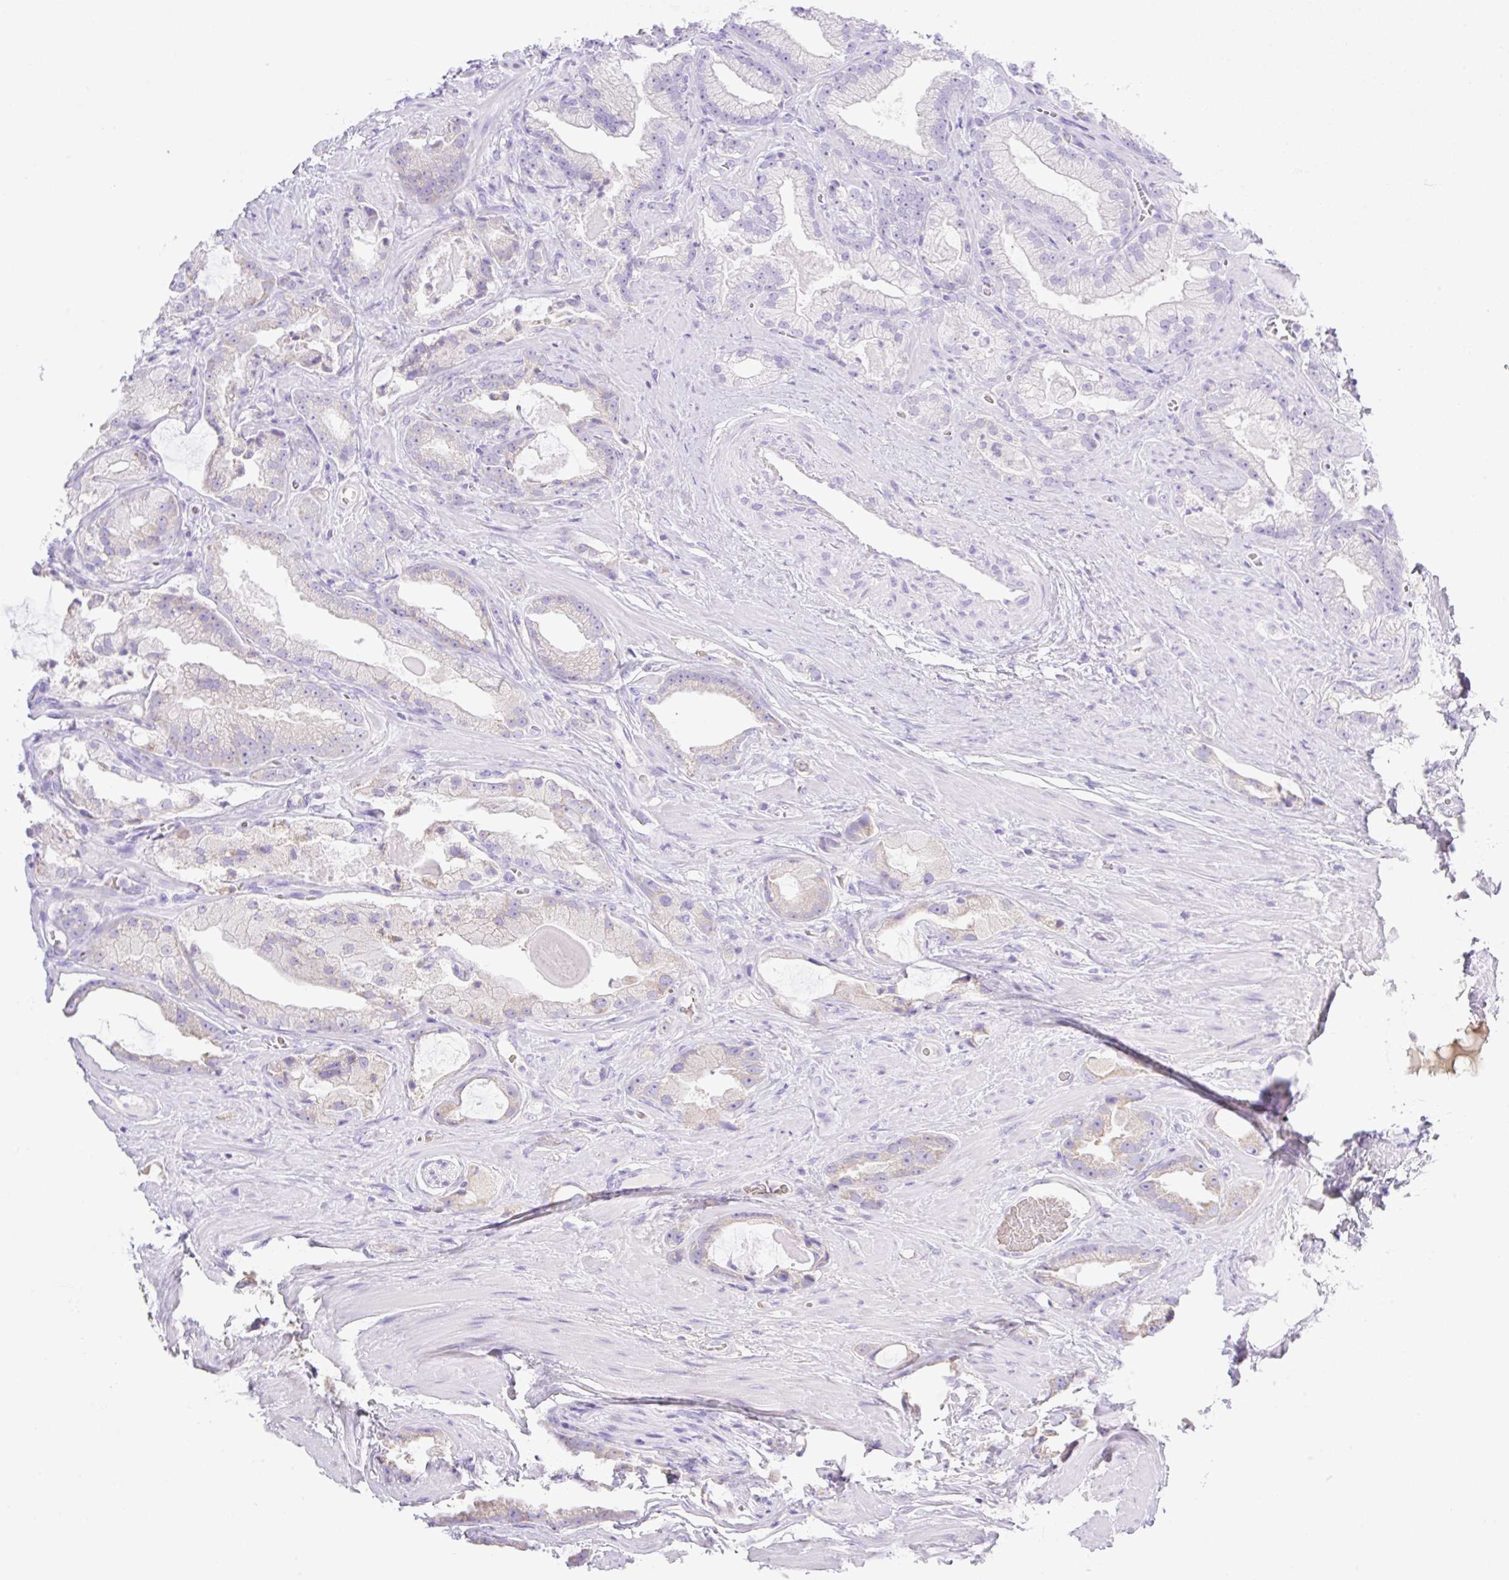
{"staining": {"intensity": "negative", "quantity": "none", "location": "none"}, "tissue": "prostate cancer", "cell_type": "Tumor cells", "image_type": "cancer", "snomed": [{"axis": "morphology", "description": "Adenocarcinoma, High grade"}, {"axis": "topography", "description": "Prostate"}], "caption": "A histopathology image of prostate cancer stained for a protein exhibits no brown staining in tumor cells.", "gene": "CDX1", "patient": {"sex": "male", "age": 68}}